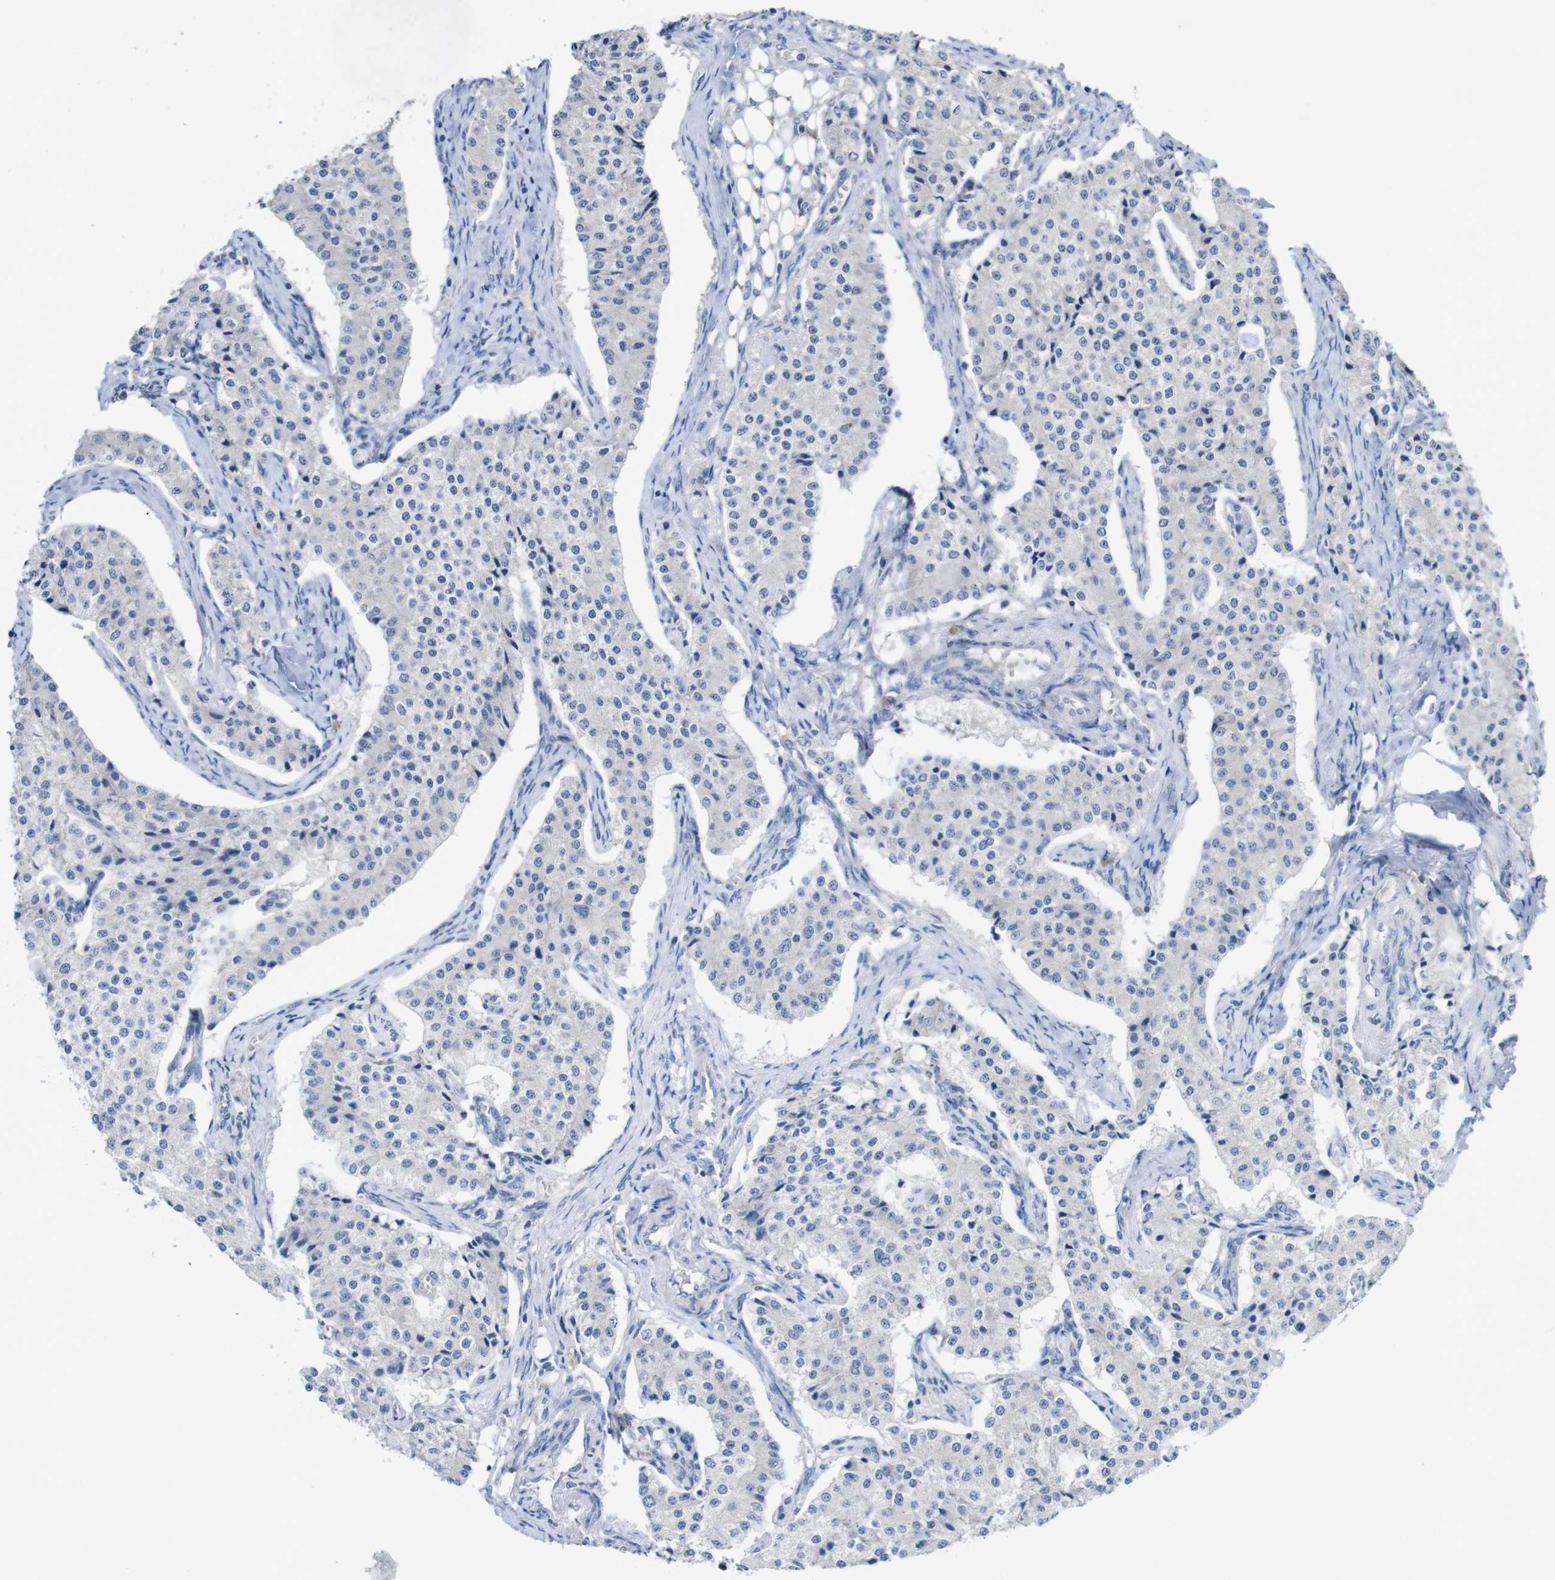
{"staining": {"intensity": "negative", "quantity": "none", "location": "none"}, "tissue": "carcinoid", "cell_type": "Tumor cells", "image_type": "cancer", "snomed": [{"axis": "morphology", "description": "Carcinoid, malignant, NOS"}, {"axis": "topography", "description": "Colon"}], "caption": "A high-resolution image shows IHC staining of carcinoid, which reveals no significant positivity in tumor cells.", "gene": "SLAMF7", "patient": {"sex": "female", "age": 52}}